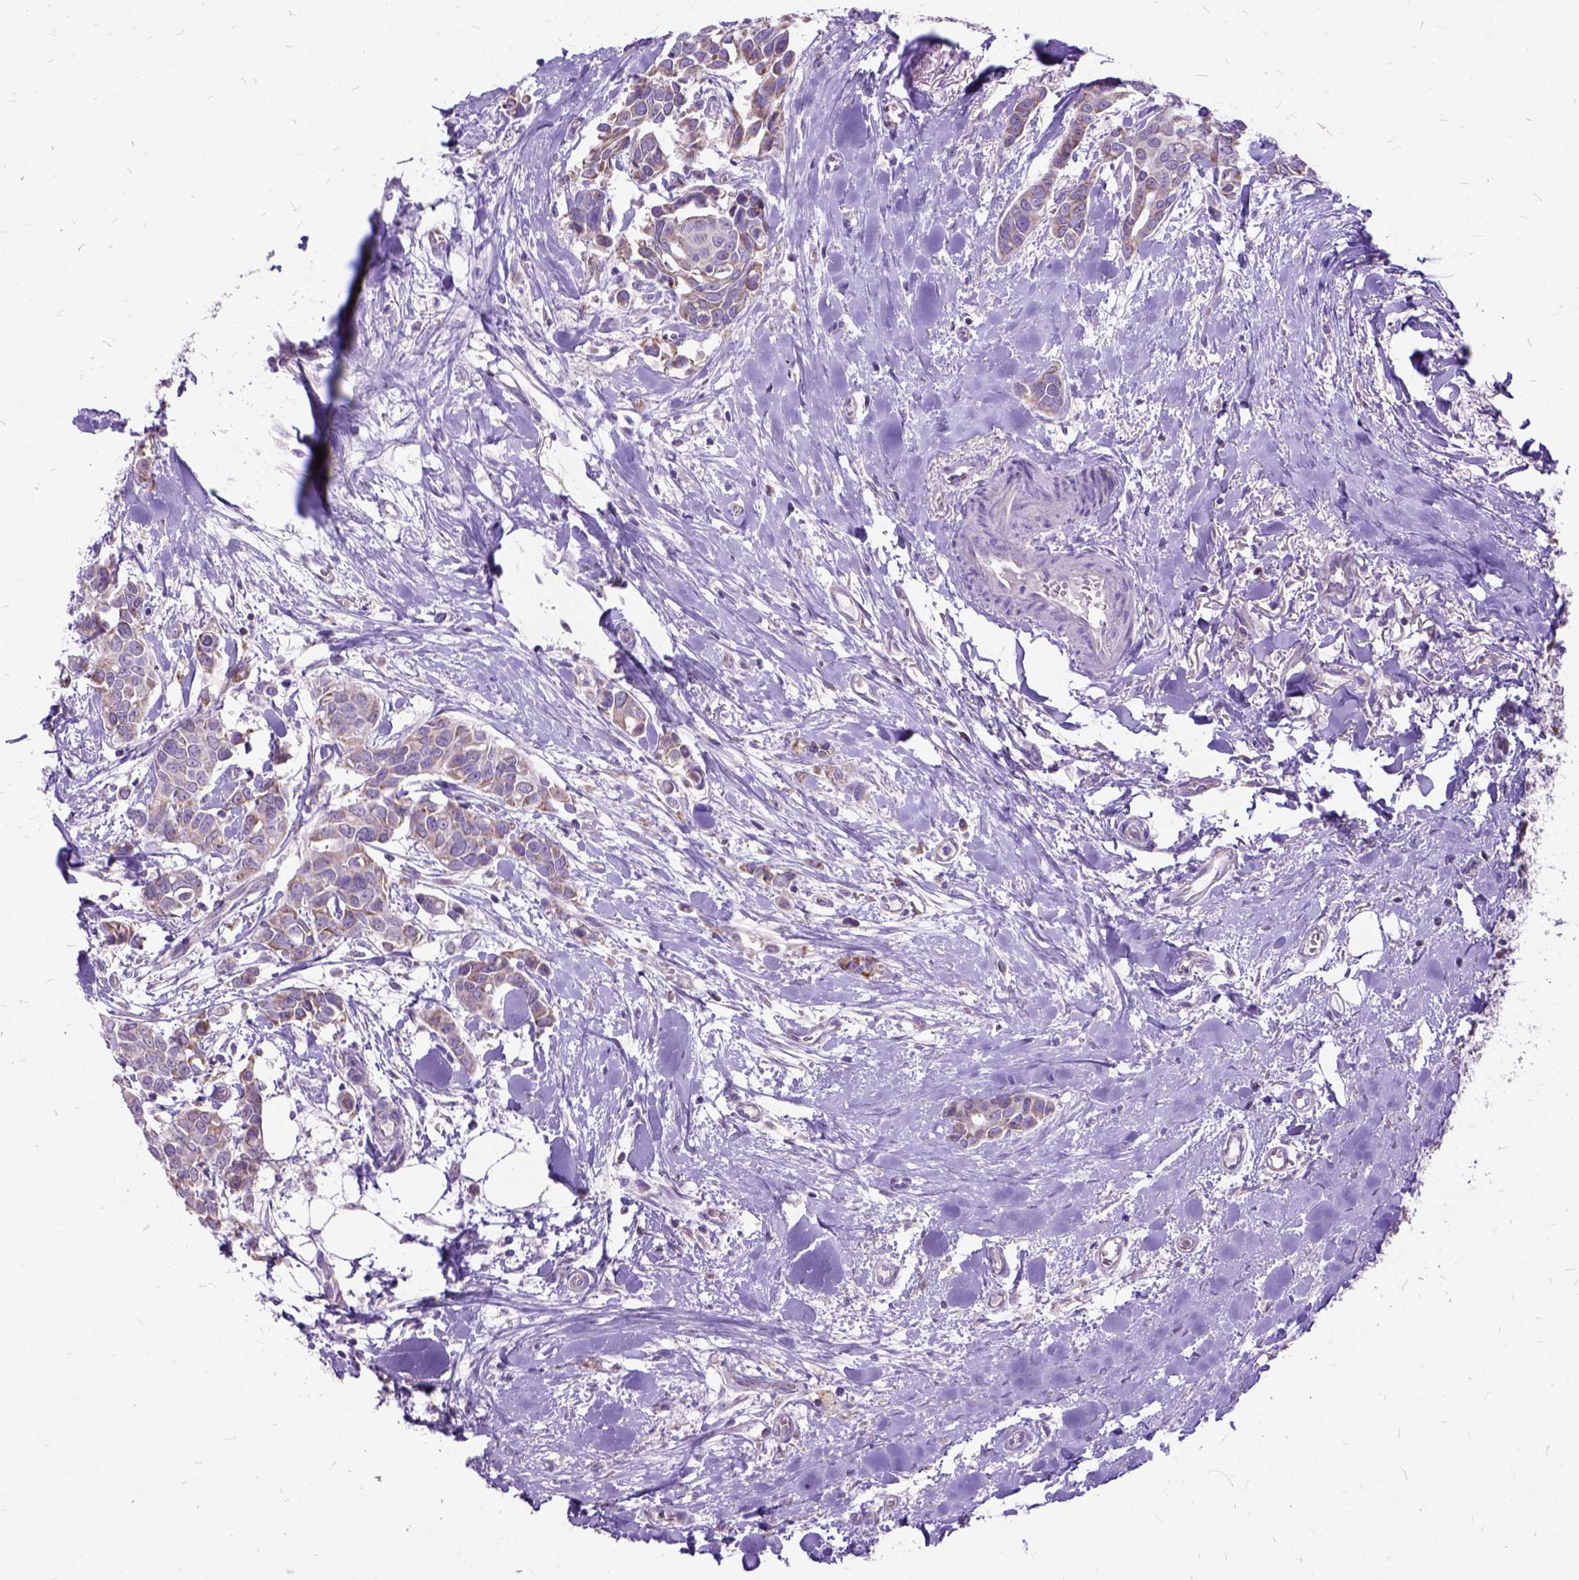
{"staining": {"intensity": "weak", "quantity": "25%-75%", "location": "cytoplasmic/membranous"}, "tissue": "breast cancer", "cell_type": "Tumor cells", "image_type": "cancer", "snomed": [{"axis": "morphology", "description": "Duct carcinoma"}, {"axis": "topography", "description": "Breast"}], "caption": "Human breast cancer stained with a protein marker demonstrates weak staining in tumor cells.", "gene": "CTAG2", "patient": {"sex": "female", "age": 54}}